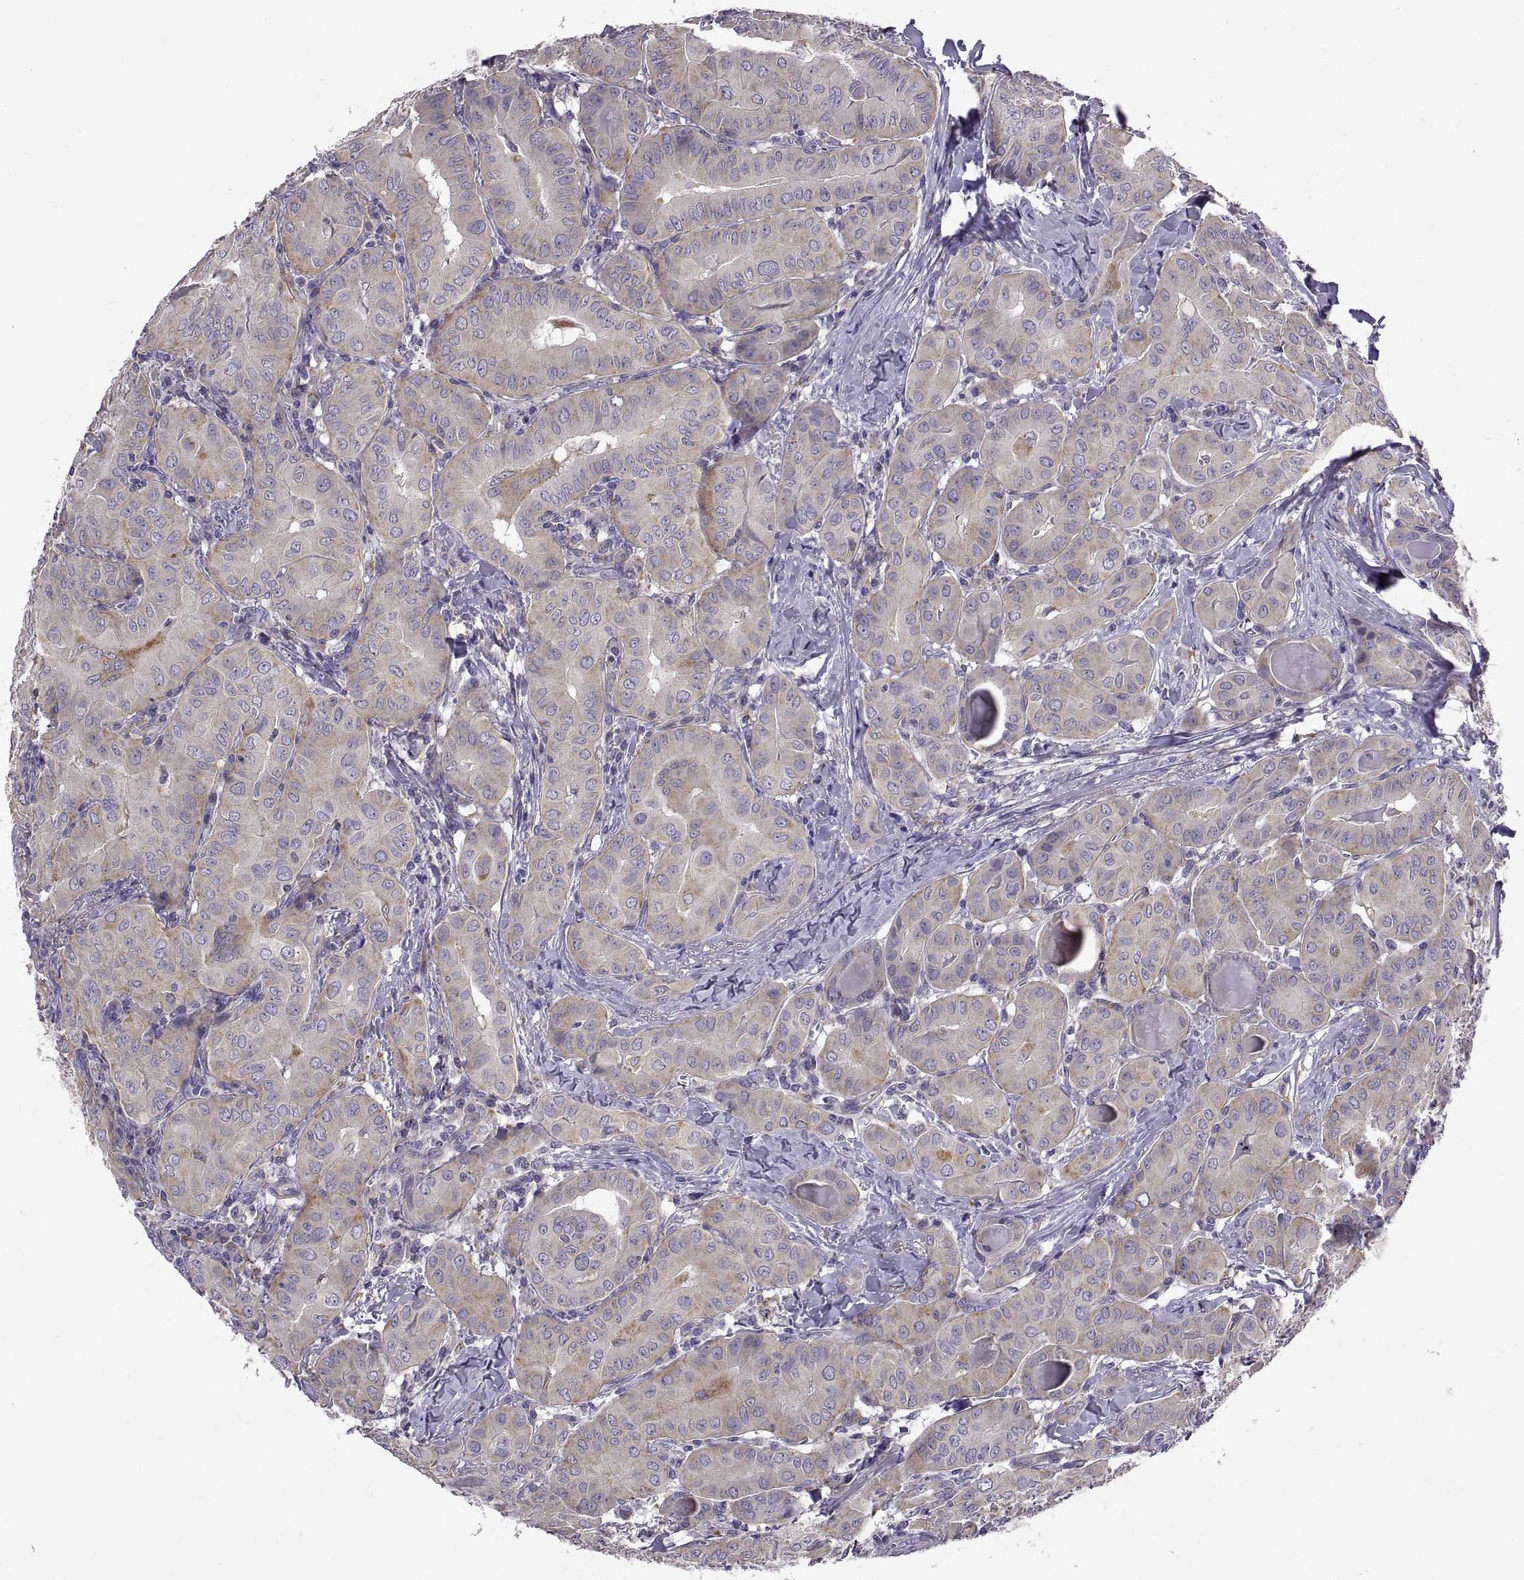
{"staining": {"intensity": "weak", "quantity": "25%-75%", "location": "cytoplasmic/membranous"}, "tissue": "thyroid cancer", "cell_type": "Tumor cells", "image_type": "cancer", "snomed": [{"axis": "morphology", "description": "Papillary adenocarcinoma, NOS"}, {"axis": "topography", "description": "Thyroid gland"}], "caption": "A brown stain shows weak cytoplasmic/membranous staining of a protein in thyroid cancer (papillary adenocarcinoma) tumor cells.", "gene": "ARSL", "patient": {"sex": "female", "age": 37}}